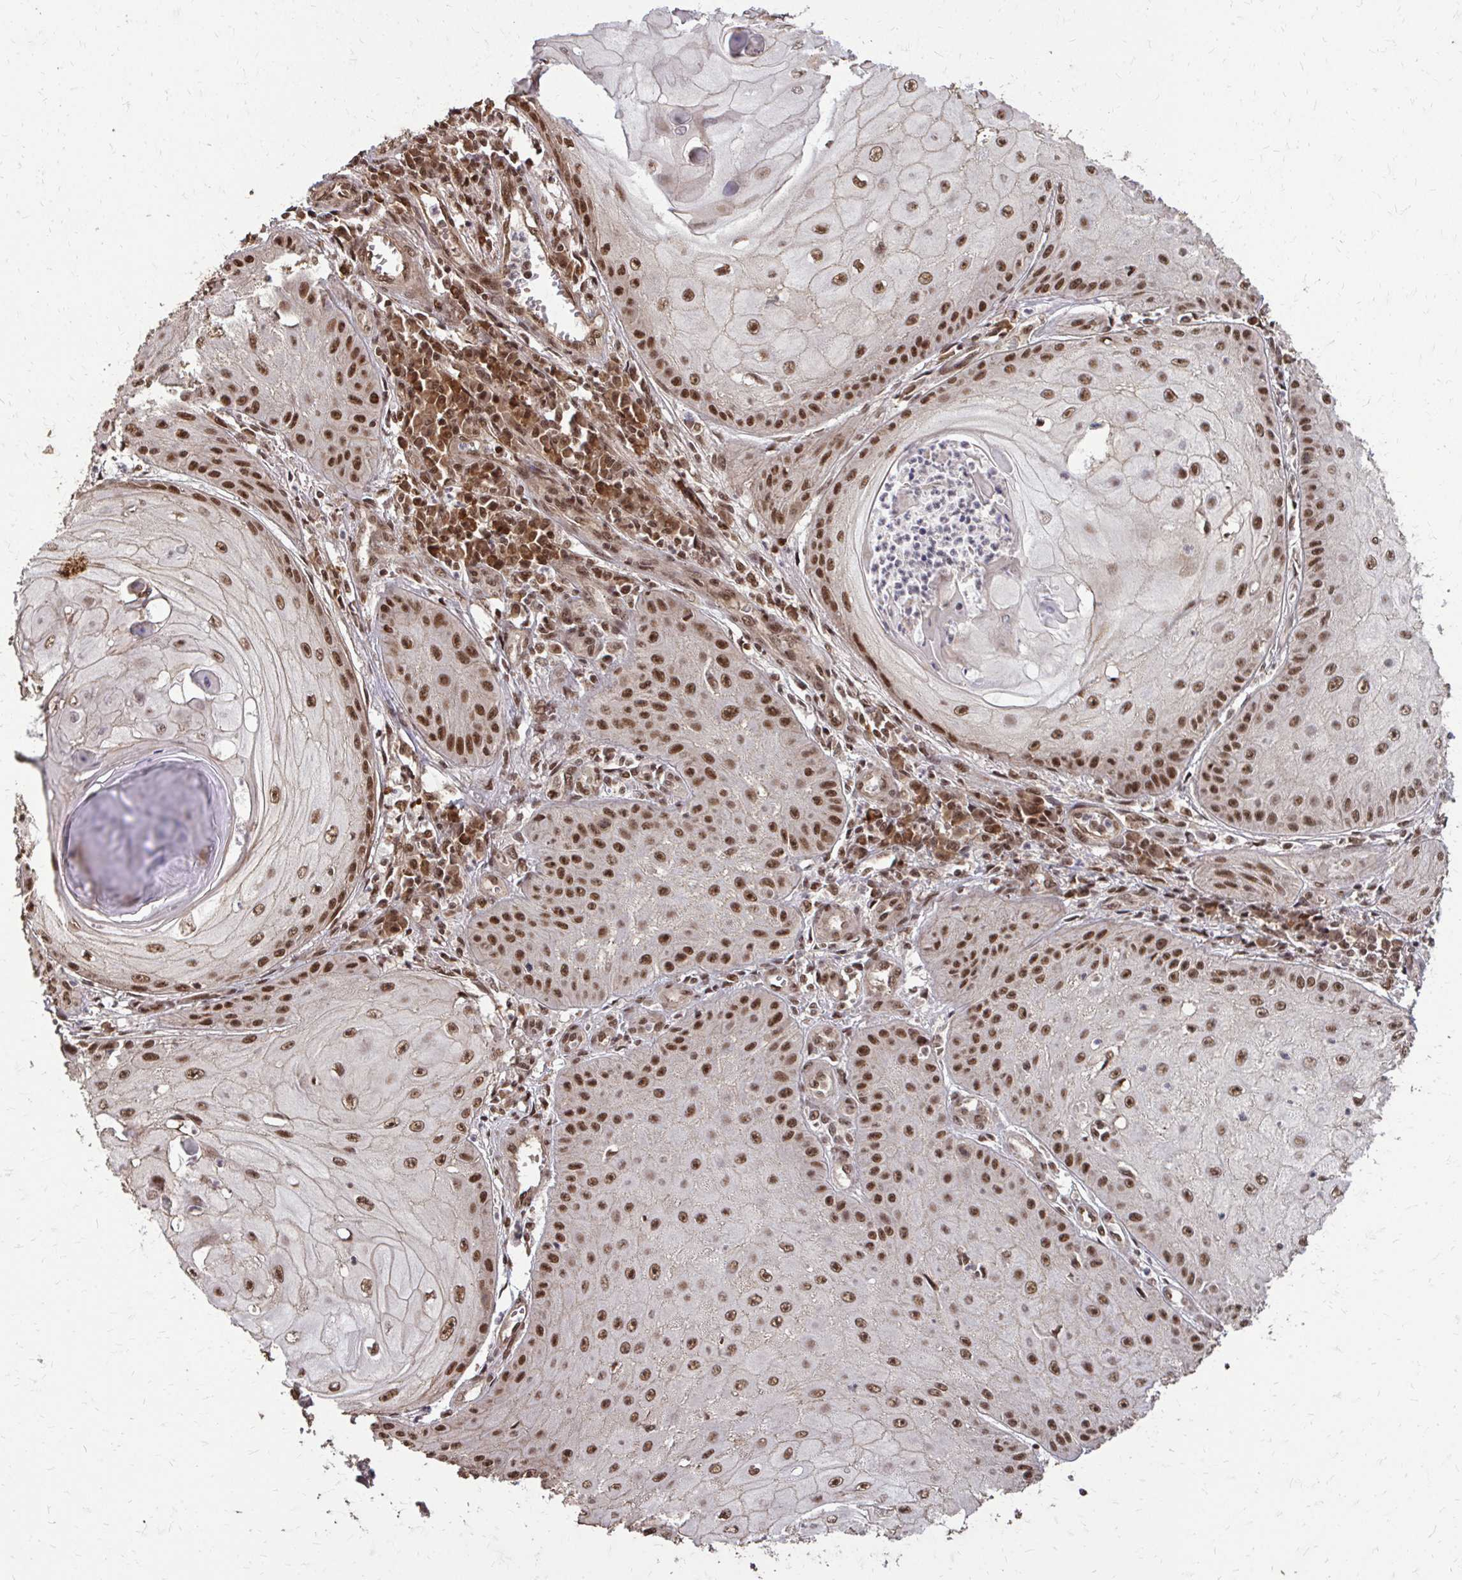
{"staining": {"intensity": "strong", "quantity": ">75%", "location": "nuclear"}, "tissue": "skin cancer", "cell_type": "Tumor cells", "image_type": "cancer", "snomed": [{"axis": "morphology", "description": "Squamous cell carcinoma, NOS"}, {"axis": "topography", "description": "Skin"}], "caption": "DAB immunohistochemical staining of human skin cancer (squamous cell carcinoma) exhibits strong nuclear protein positivity in approximately >75% of tumor cells.", "gene": "SS18", "patient": {"sex": "male", "age": 70}}